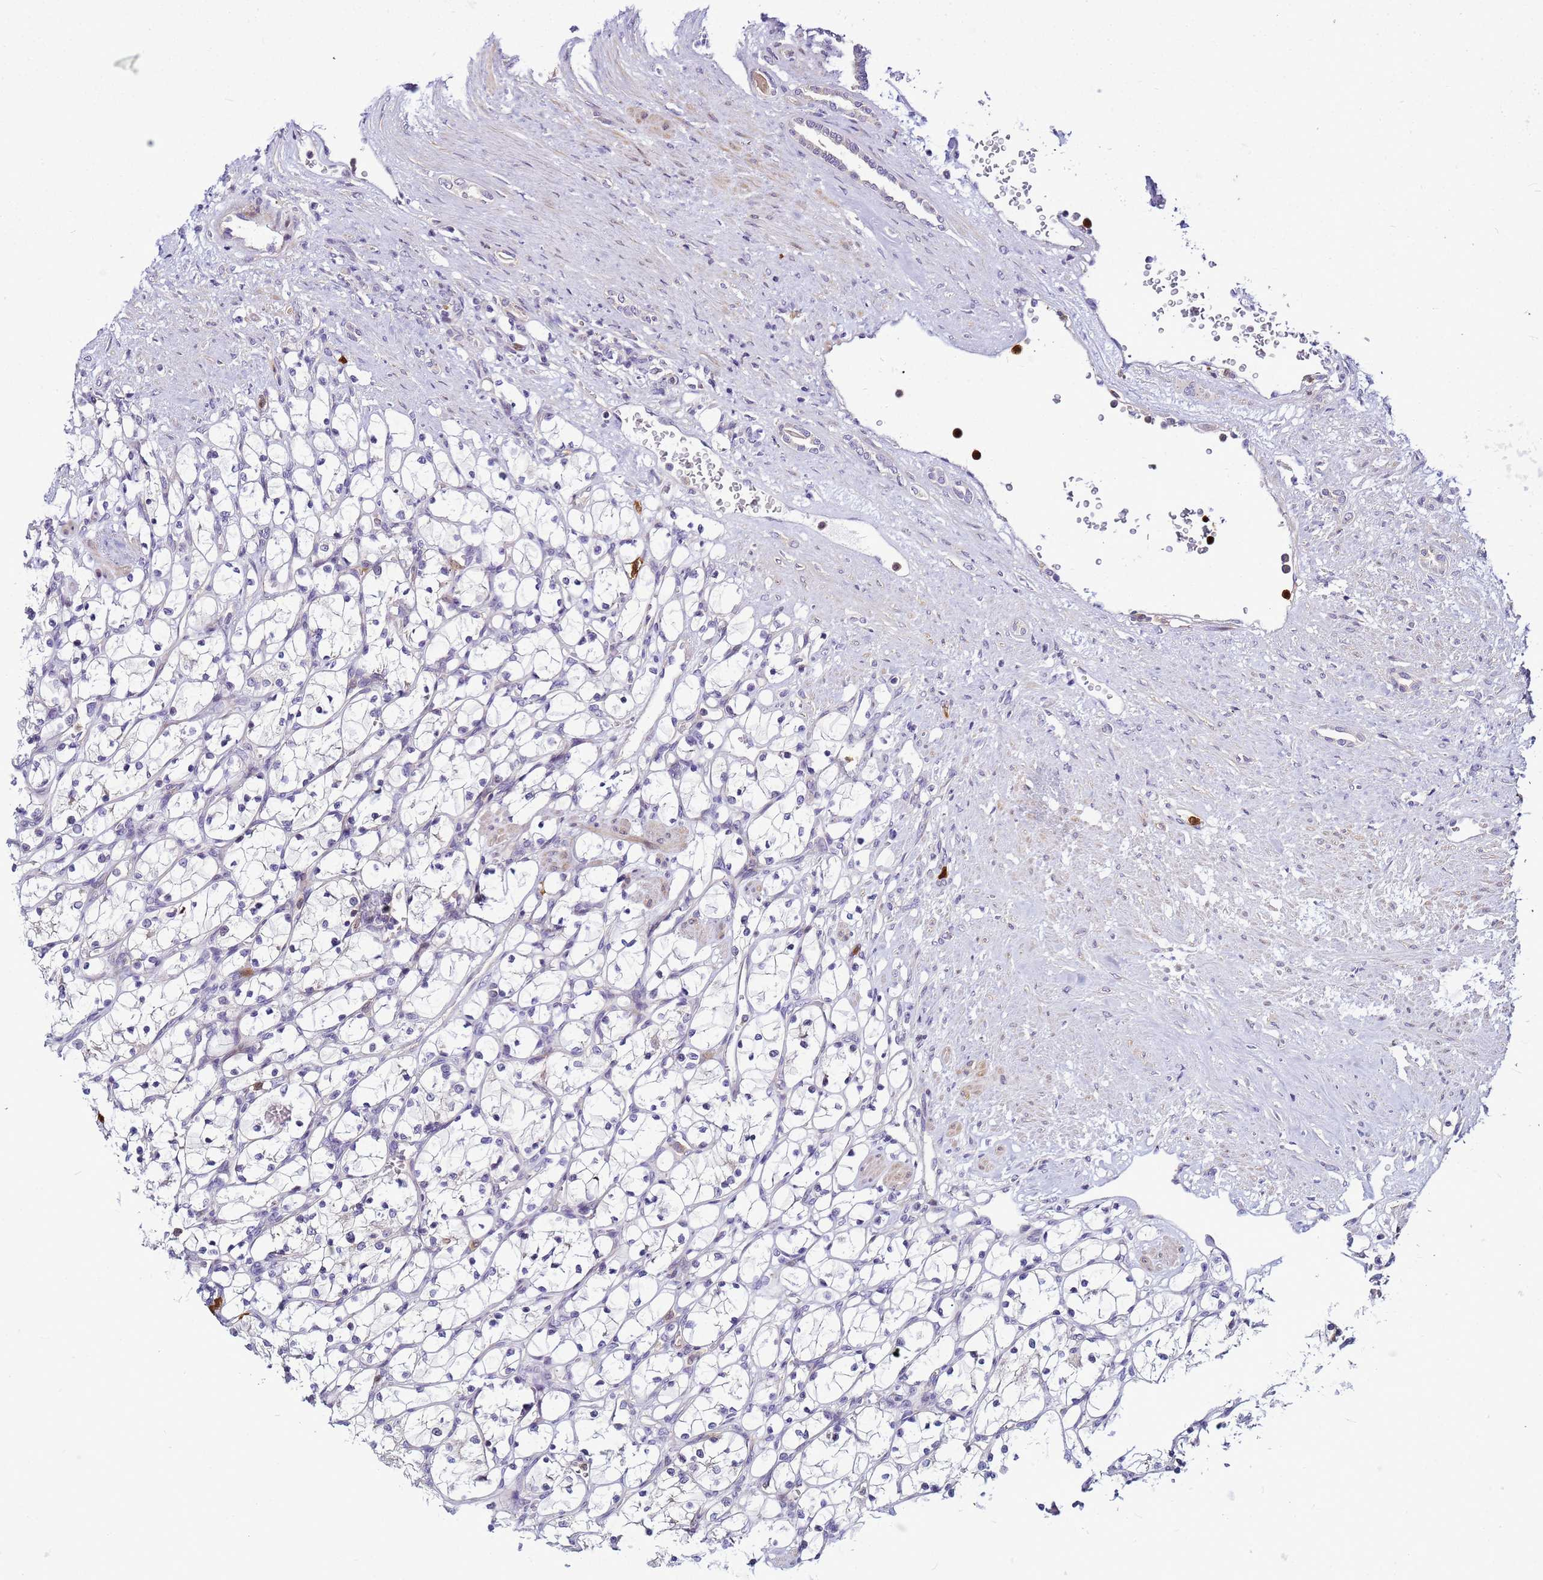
{"staining": {"intensity": "negative", "quantity": "none", "location": "none"}, "tissue": "renal cancer", "cell_type": "Tumor cells", "image_type": "cancer", "snomed": [{"axis": "morphology", "description": "Adenocarcinoma, NOS"}, {"axis": "topography", "description": "Kidney"}], "caption": "Human renal adenocarcinoma stained for a protein using immunohistochemistry (IHC) displays no expression in tumor cells.", "gene": "VPS4B", "patient": {"sex": "female", "age": 69}}